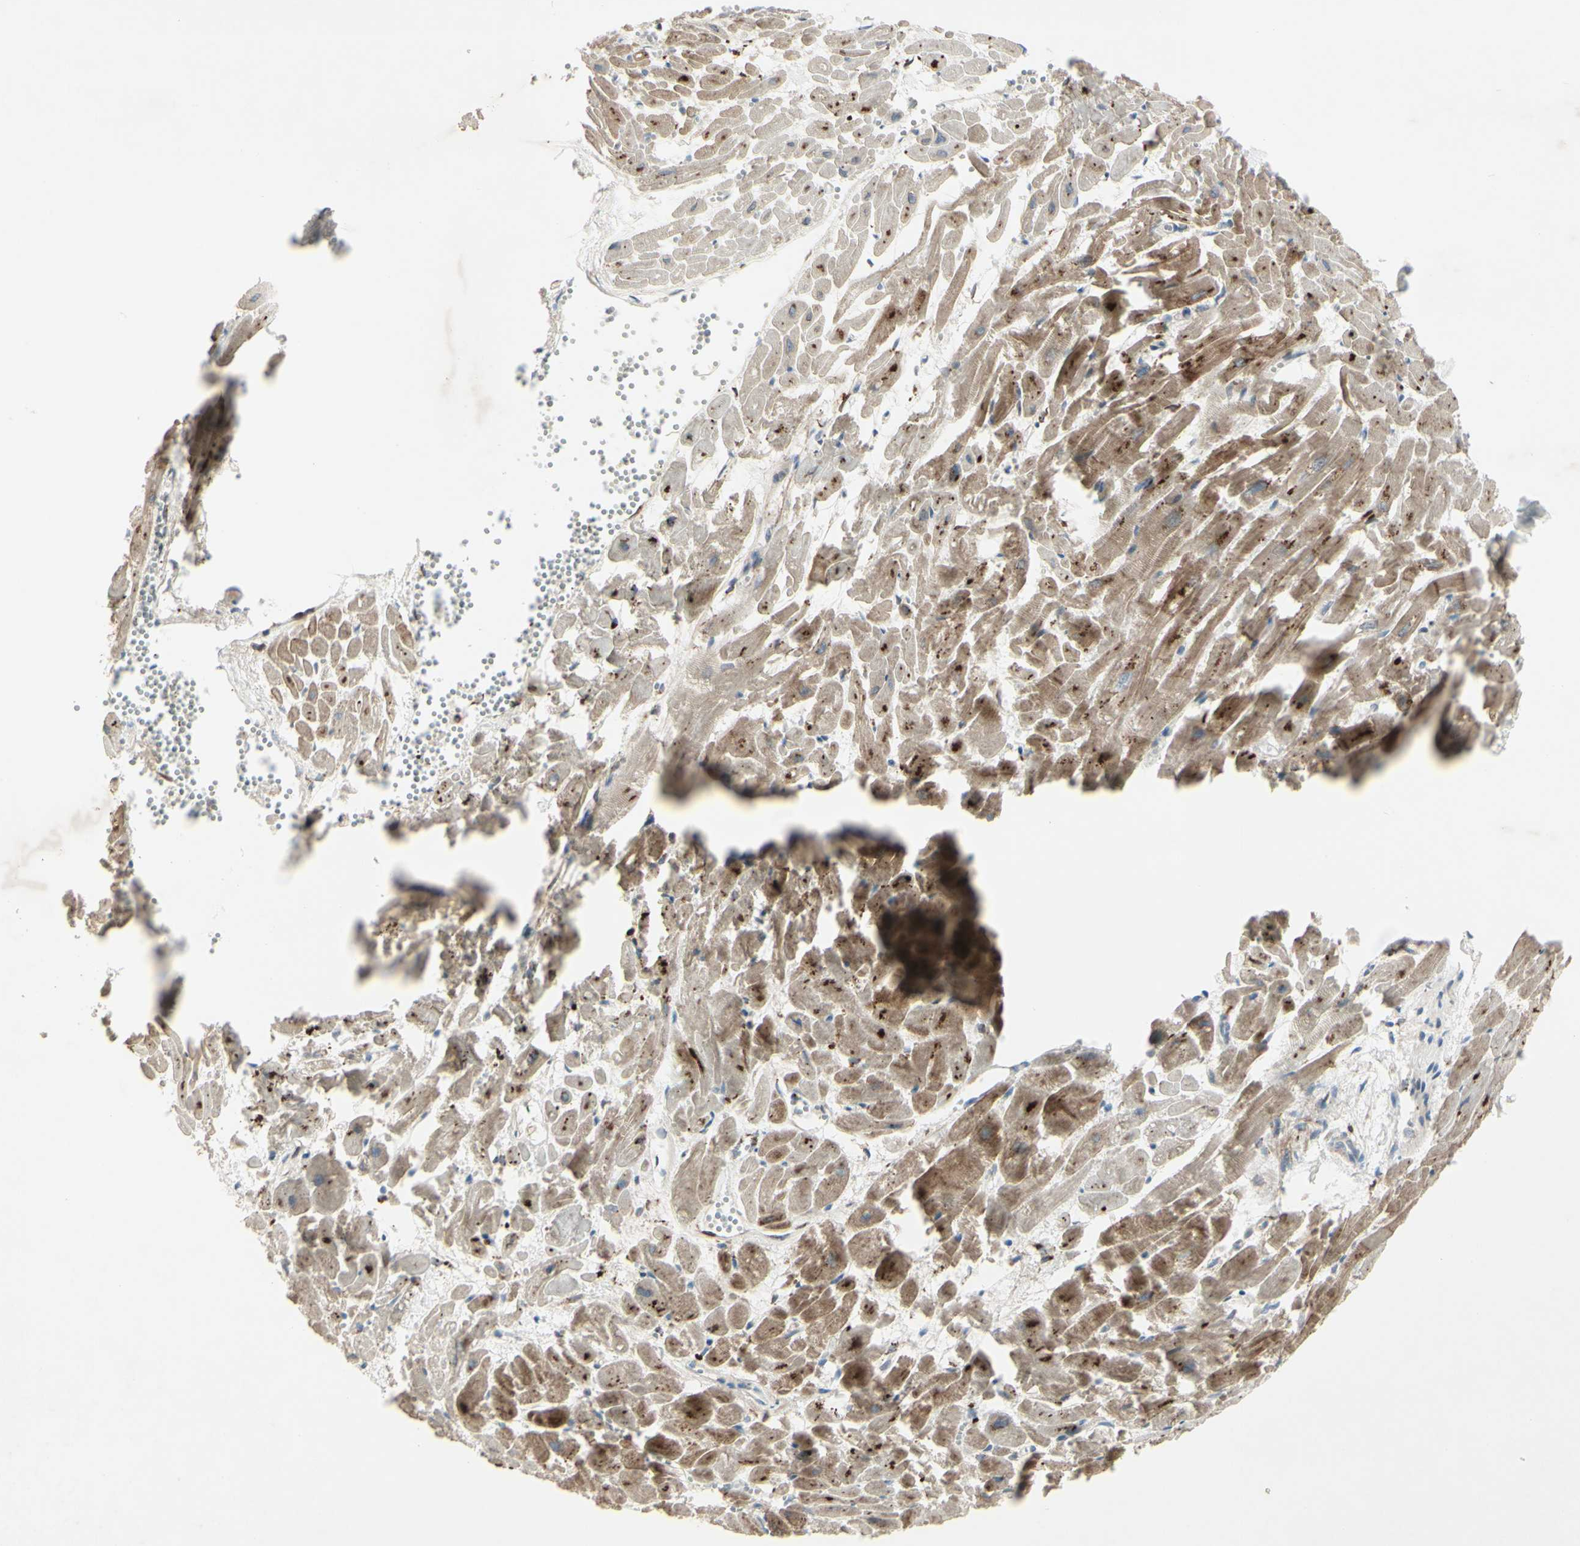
{"staining": {"intensity": "moderate", "quantity": ">75%", "location": "cytoplasmic/membranous"}, "tissue": "heart muscle", "cell_type": "Cardiomyocytes", "image_type": "normal", "snomed": [{"axis": "morphology", "description": "Normal tissue, NOS"}, {"axis": "topography", "description": "Heart"}], "caption": "Protein analysis of unremarkable heart muscle displays moderate cytoplasmic/membranous staining in approximately >75% of cardiomyocytes. (DAB (3,3'-diaminobenzidine) IHC, brown staining for protein, blue staining for nuclei).", "gene": "FGFR2", "patient": {"sex": "female", "age": 19}}